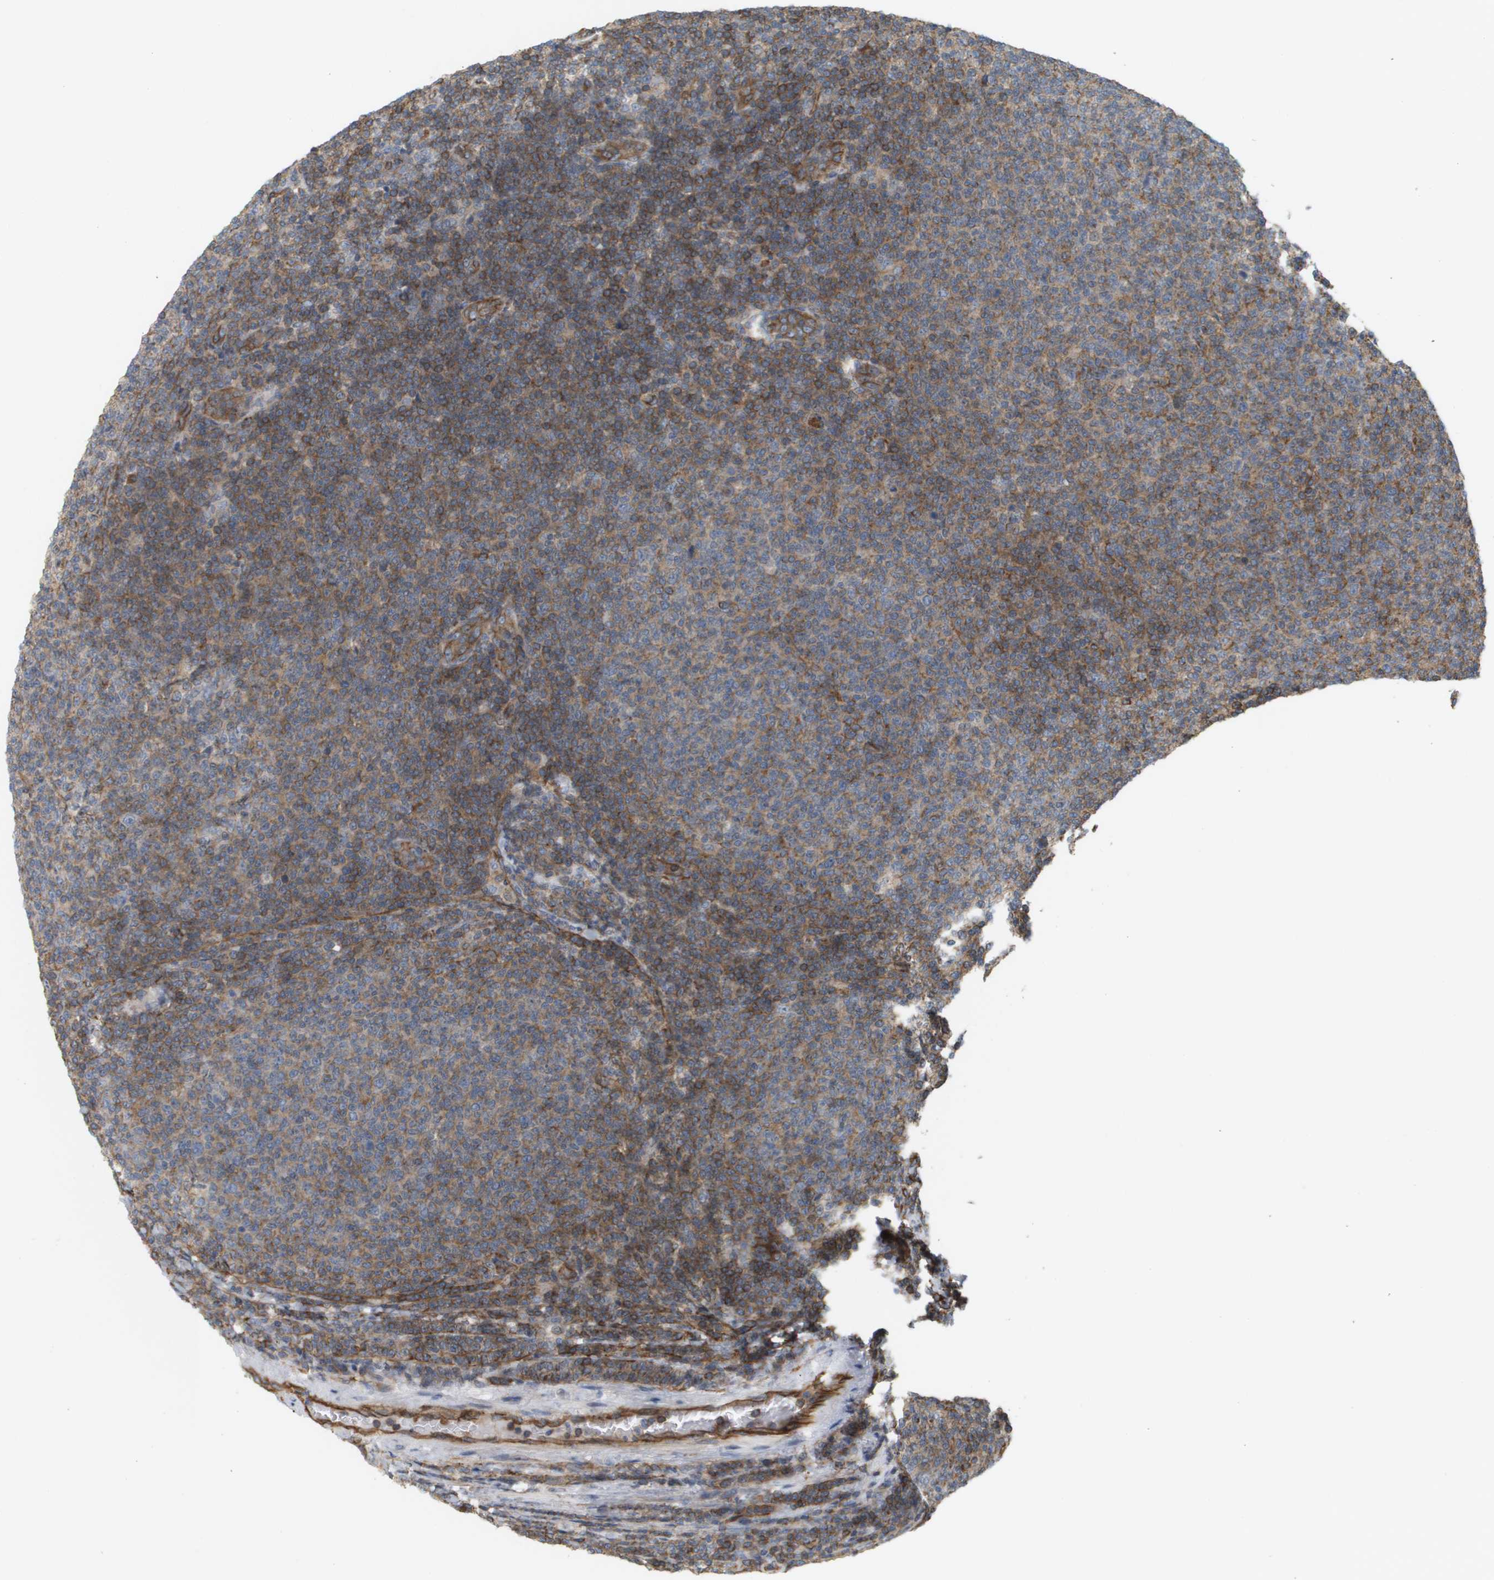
{"staining": {"intensity": "weak", "quantity": "25%-75%", "location": "cytoplasmic/membranous"}, "tissue": "lymphoma", "cell_type": "Tumor cells", "image_type": "cancer", "snomed": [{"axis": "morphology", "description": "Malignant lymphoma, non-Hodgkin's type, Low grade"}, {"axis": "topography", "description": "Lymph node"}], "caption": "Immunohistochemistry staining of lymphoma, which reveals low levels of weak cytoplasmic/membranous positivity in approximately 25%-75% of tumor cells indicating weak cytoplasmic/membranous protein expression. The staining was performed using DAB (3,3'-diaminobenzidine) (brown) for protein detection and nuclei were counterstained in hematoxylin (blue).", "gene": "SGMS2", "patient": {"sex": "male", "age": 66}}